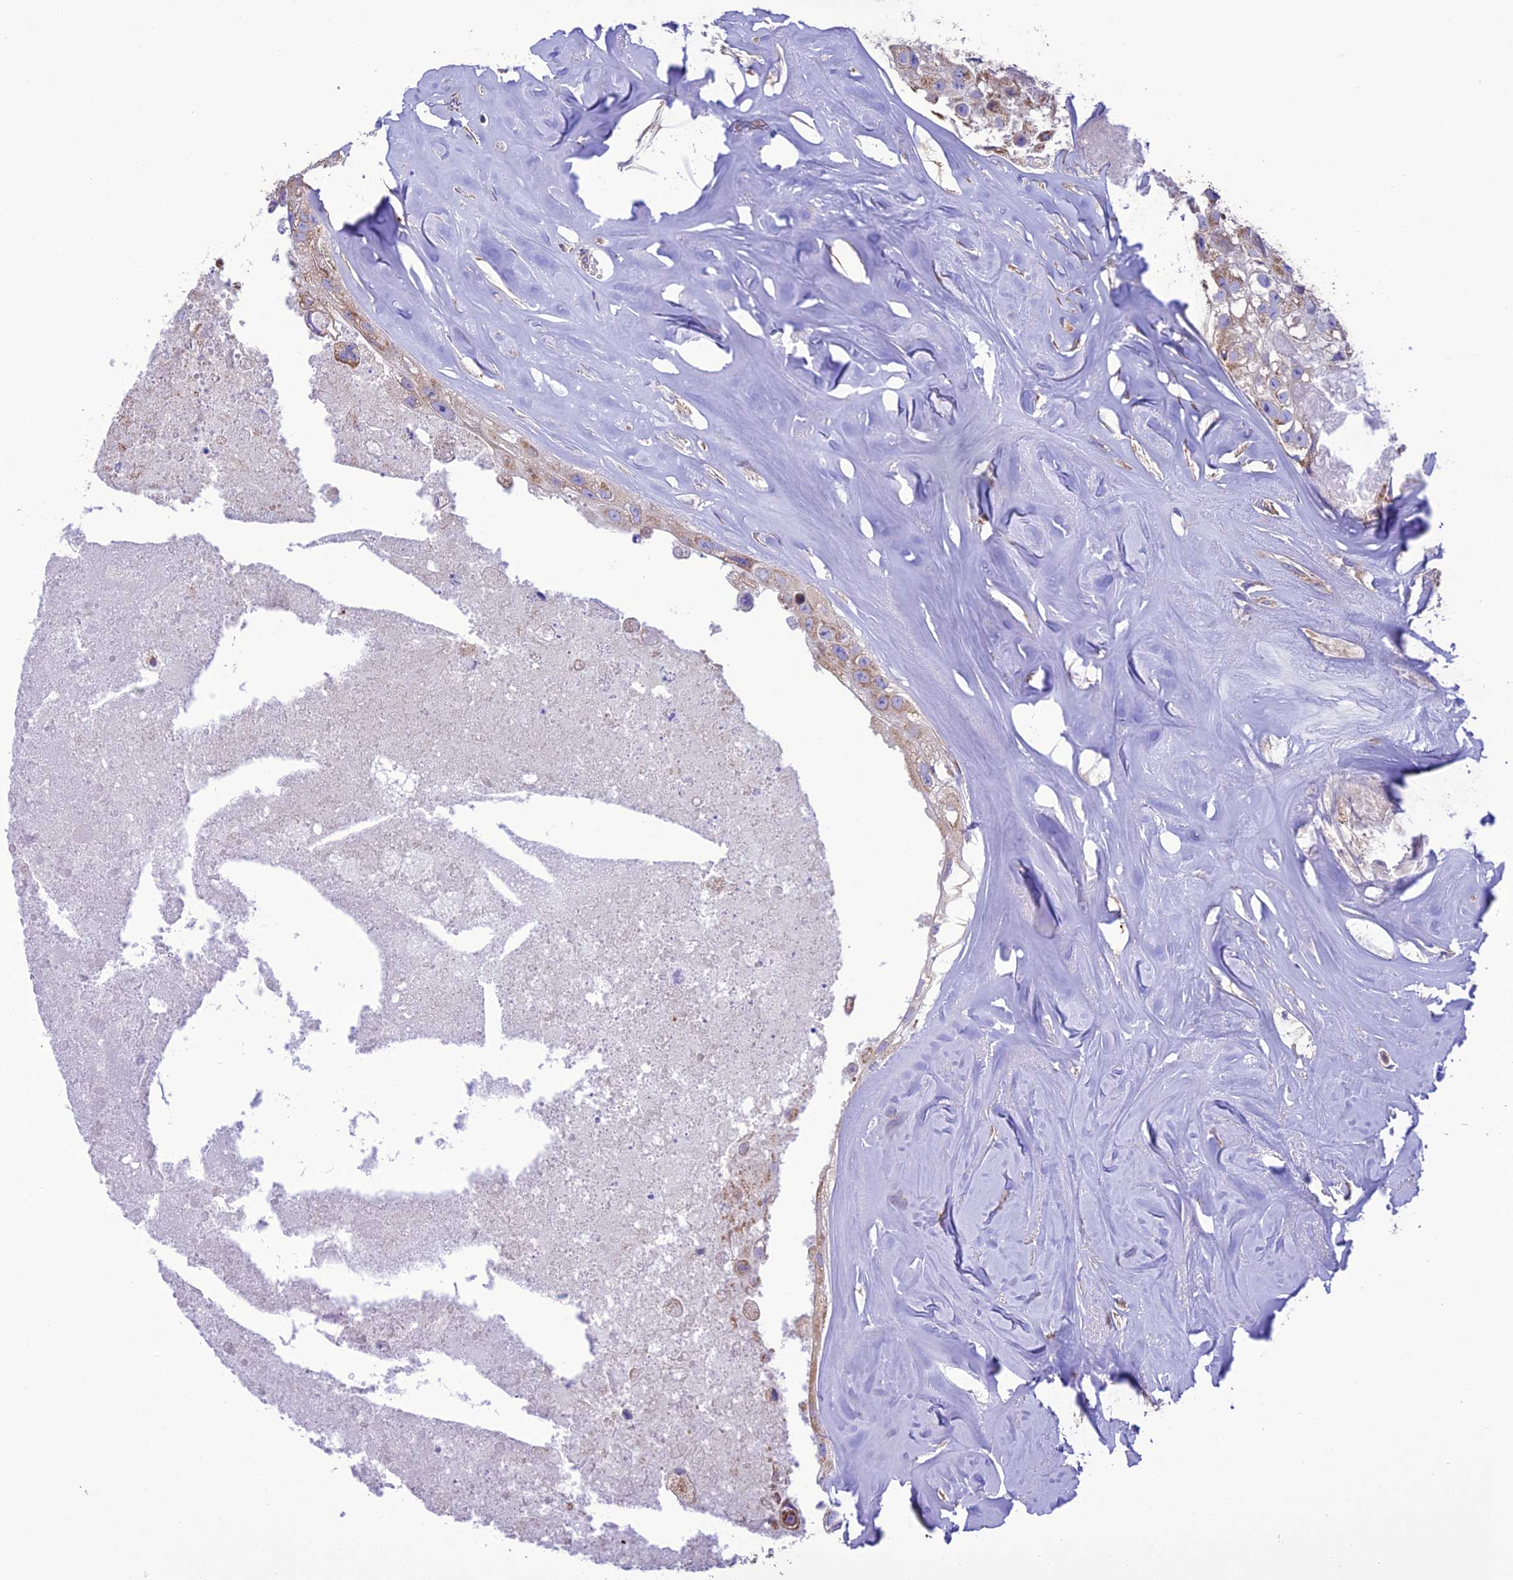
{"staining": {"intensity": "weak", "quantity": ">75%", "location": "cytoplasmic/membranous"}, "tissue": "head and neck cancer", "cell_type": "Tumor cells", "image_type": "cancer", "snomed": [{"axis": "morphology", "description": "Adenocarcinoma, NOS"}, {"axis": "morphology", "description": "Adenocarcinoma, metastatic, NOS"}, {"axis": "topography", "description": "Head-Neck"}], "caption": "Metastatic adenocarcinoma (head and neck) stained with DAB IHC demonstrates low levels of weak cytoplasmic/membranous expression in approximately >75% of tumor cells.", "gene": "MAP3K12", "patient": {"sex": "male", "age": 75}}